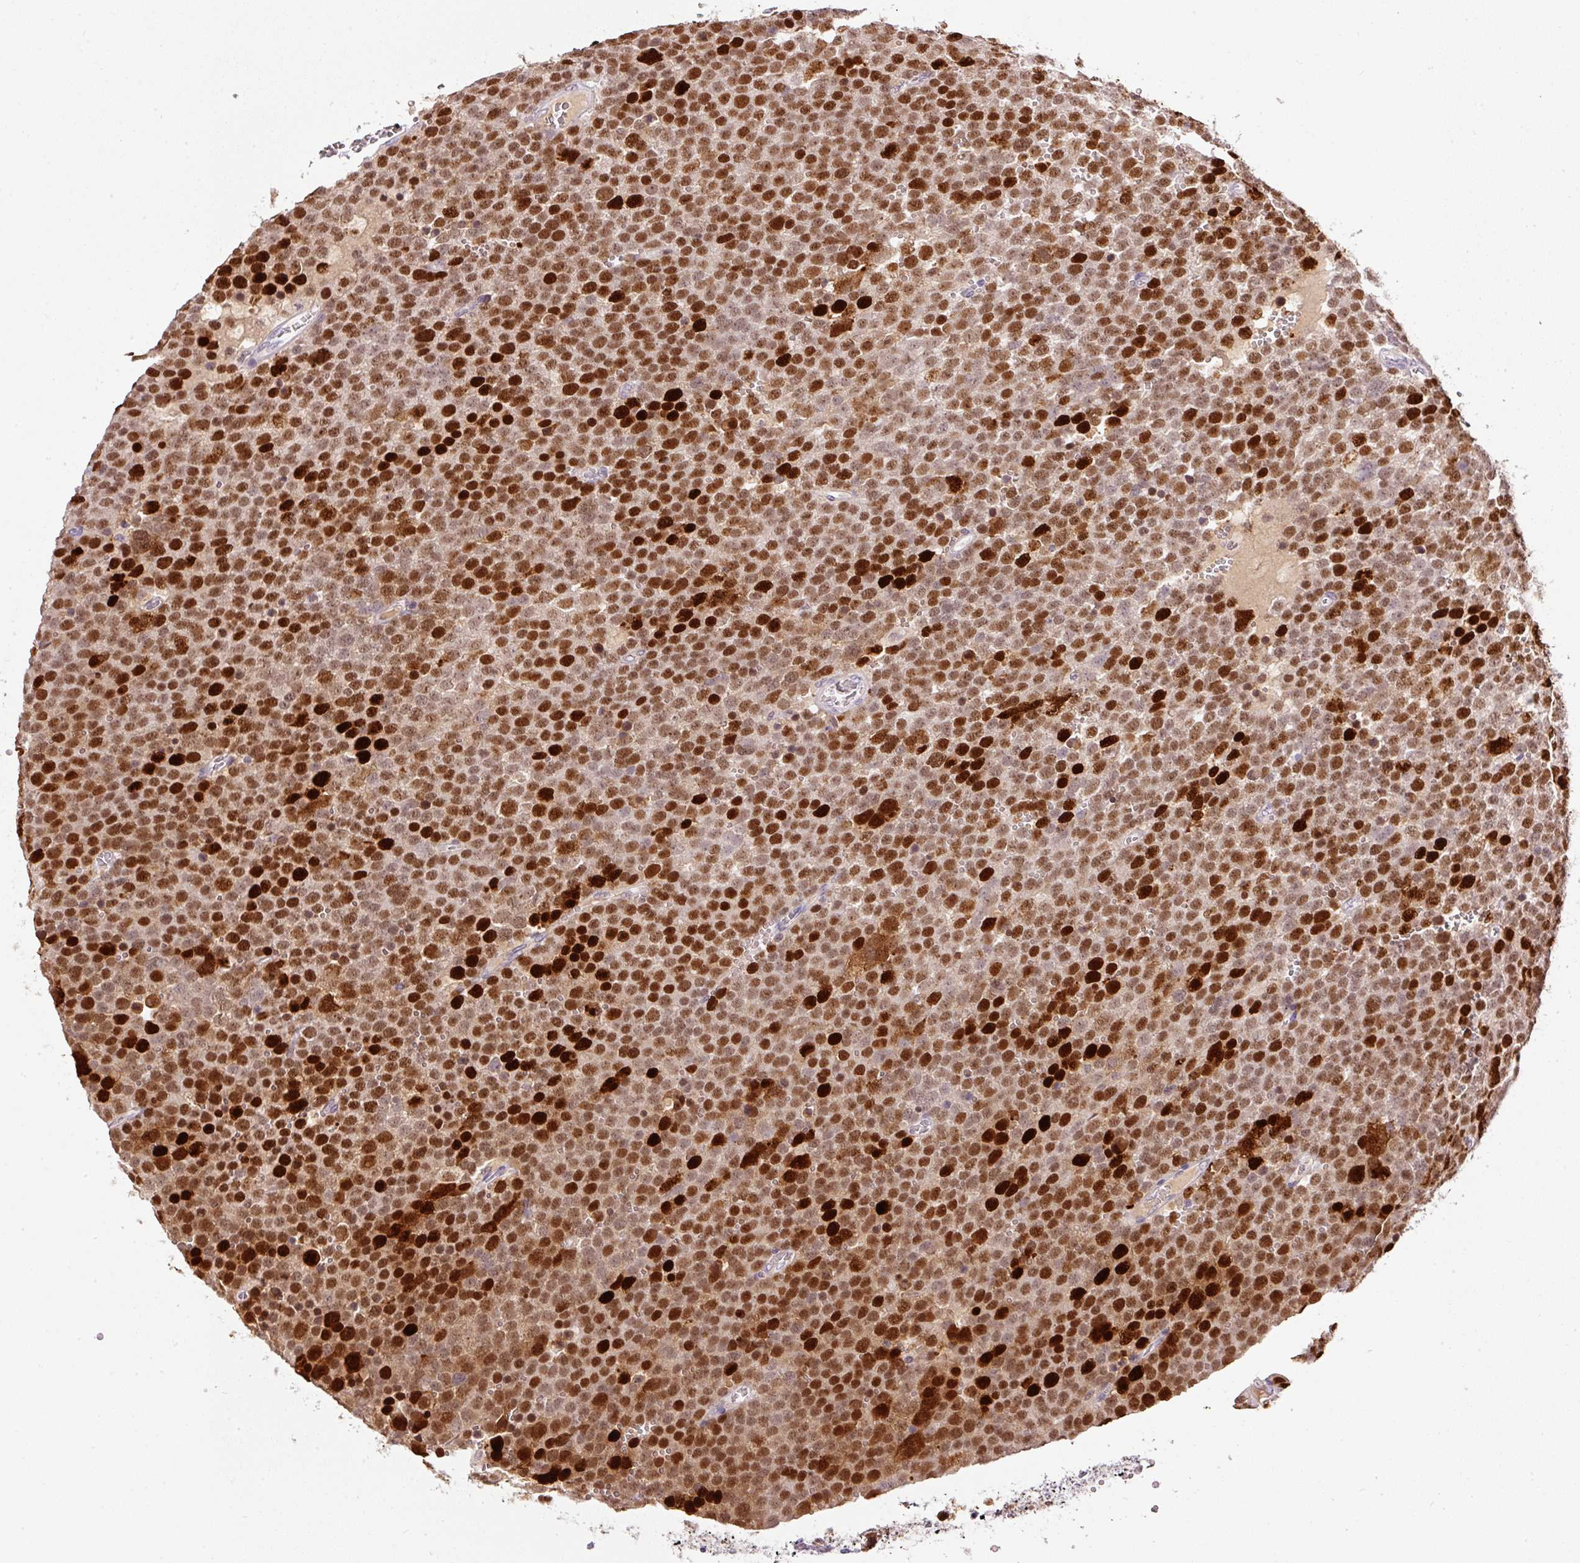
{"staining": {"intensity": "strong", "quantity": ">75%", "location": "nuclear"}, "tissue": "testis cancer", "cell_type": "Tumor cells", "image_type": "cancer", "snomed": [{"axis": "morphology", "description": "Seminoma, NOS"}, {"axis": "topography", "description": "Testis"}], "caption": "The immunohistochemical stain labels strong nuclear positivity in tumor cells of testis cancer tissue. The protein is stained brown, and the nuclei are stained in blue (DAB IHC with brightfield microscopy, high magnification).", "gene": "KPNA2", "patient": {"sex": "male", "age": 71}}